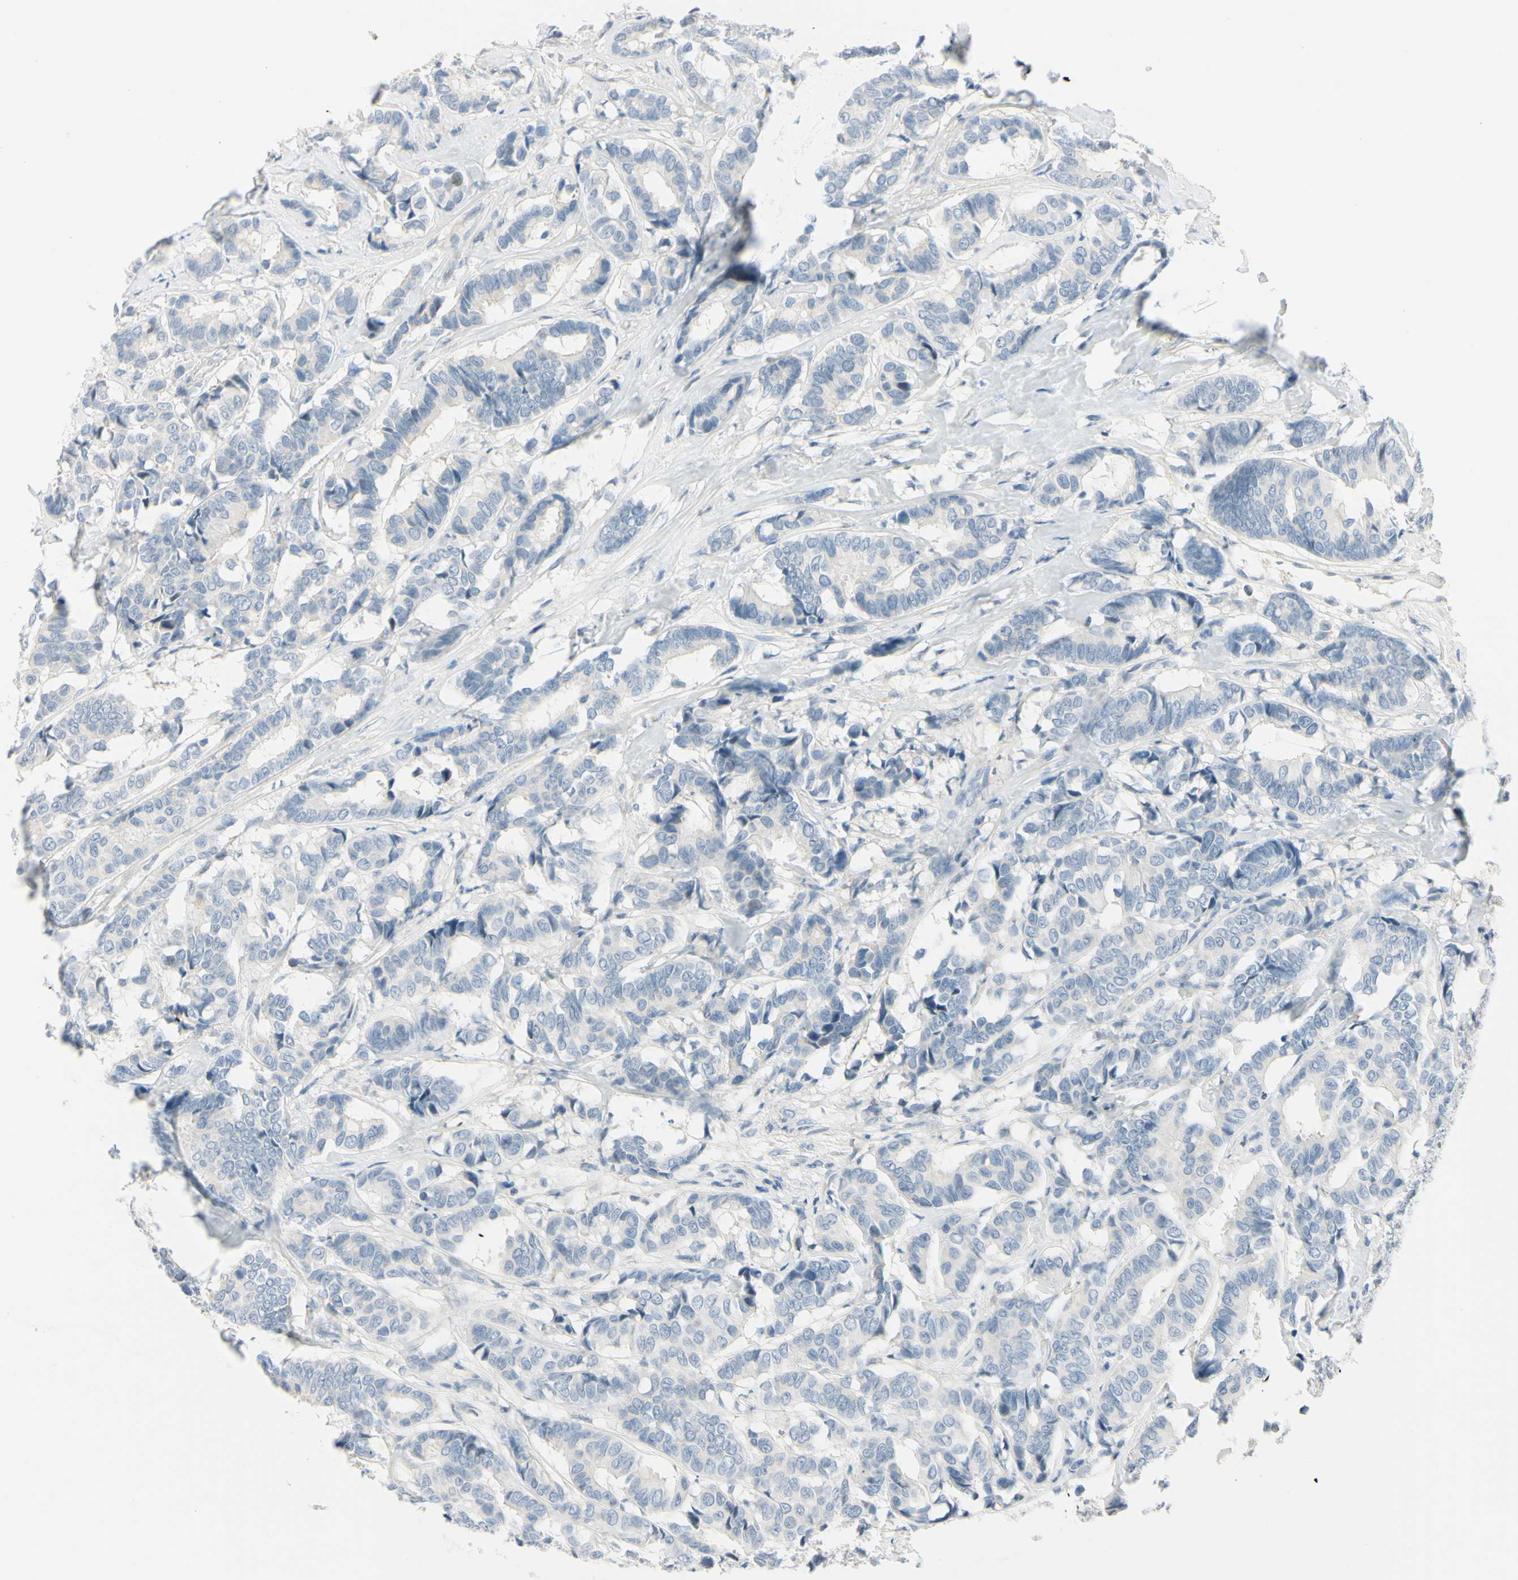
{"staining": {"intensity": "negative", "quantity": "none", "location": "none"}, "tissue": "breast cancer", "cell_type": "Tumor cells", "image_type": "cancer", "snomed": [{"axis": "morphology", "description": "Duct carcinoma"}, {"axis": "topography", "description": "Breast"}], "caption": "The micrograph displays no staining of tumor cells in intraductal carcinoma (breast). (Brightfield microscopy of DAB immunohistochemistry at high magnification).", "gene": "ASB9", "patient": {"sex": "female", "age": 87}}